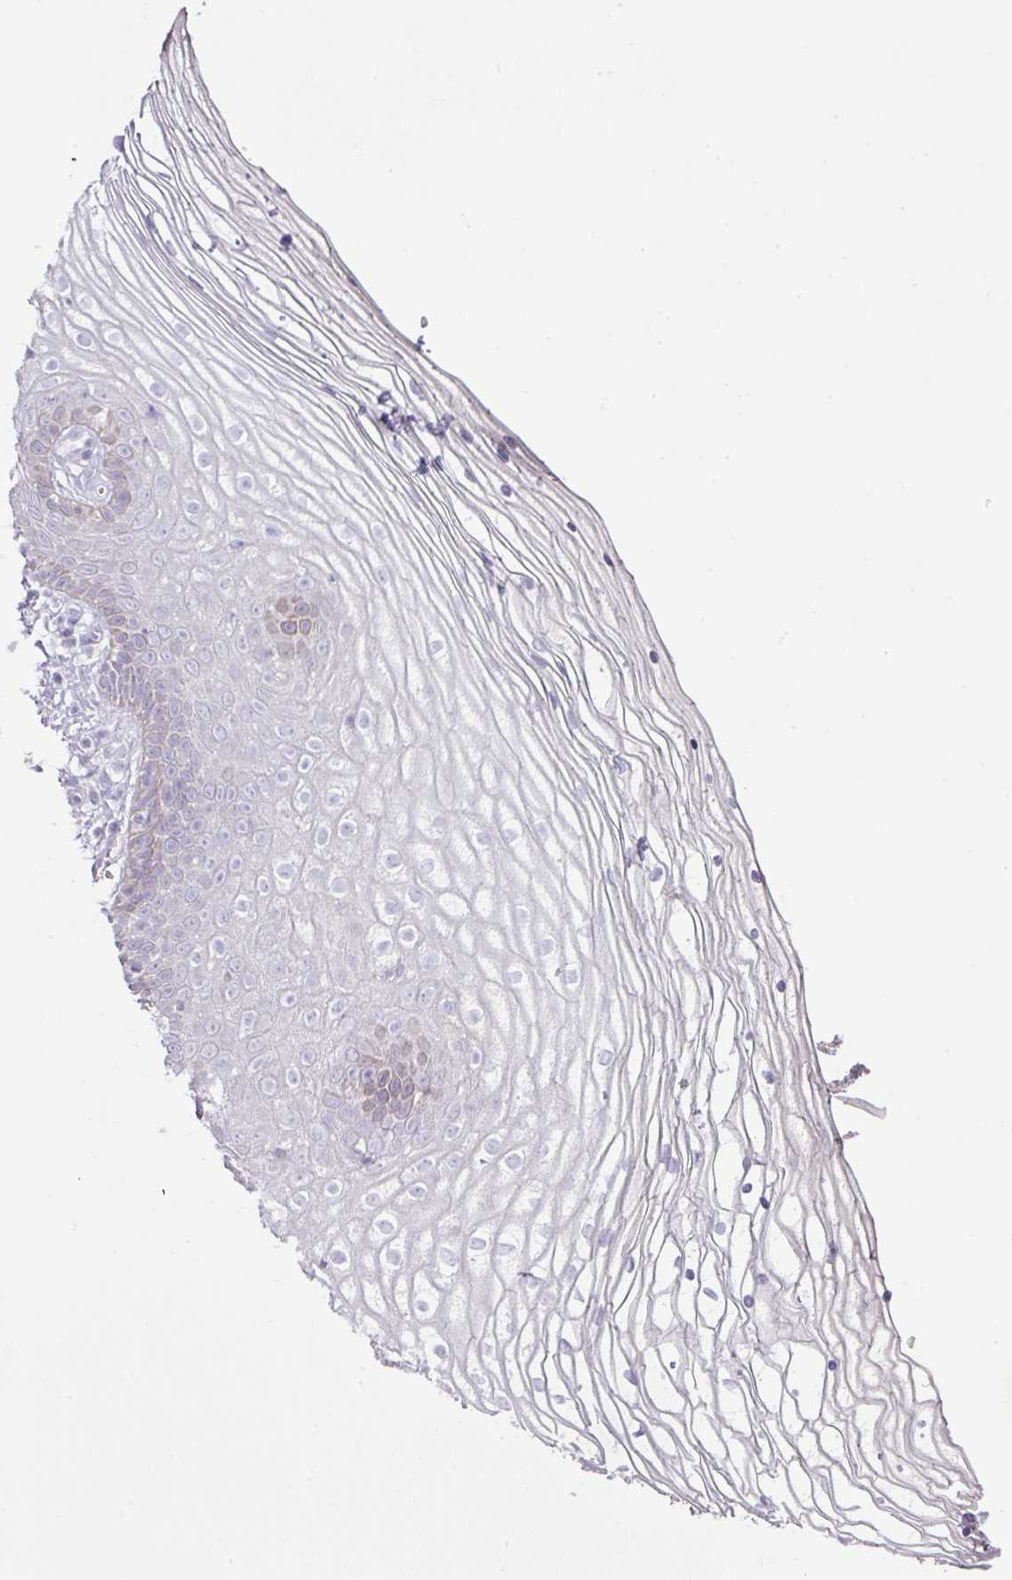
{"staining": {"intensity": "negative", "quantity": "none", "location": "none"}, "tissue": "vagina", "cell_type": "Squamous epithelial cells", "image_type": "normal", "snomed": [{"axis": "morphology", "description": "Normal tissue, NOS"}, {"axis": "topography", "description": "Vagina"}], "caption": "This is an IHC histopathology image of benign vagina. There is no positivity in squamous epithelial cells.", "gene": "TARM1", "patient": {"sex": "female", "age": 56}}